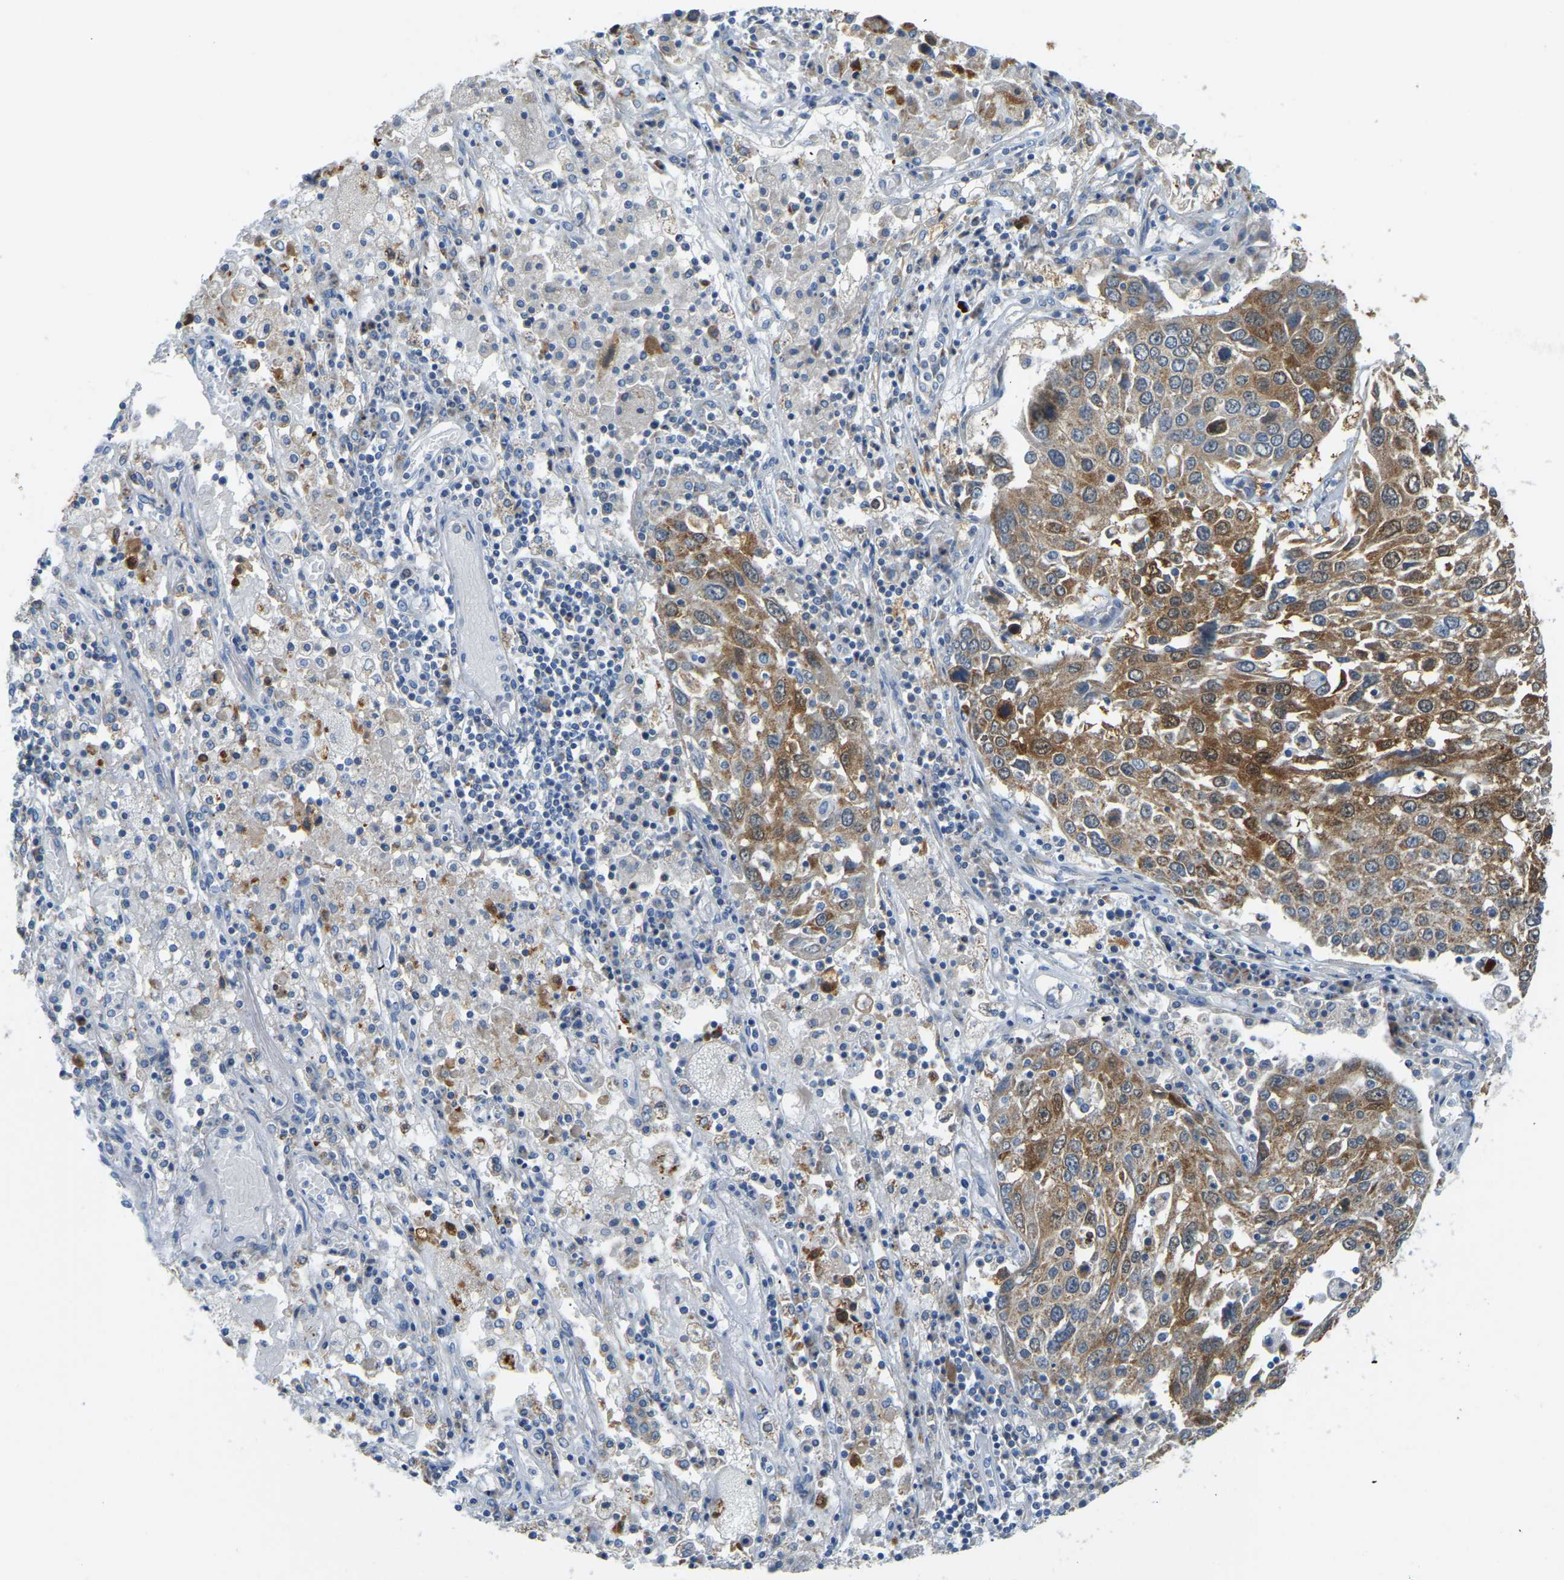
{"staining": {"intensity": "moderate", "quantity": ">75%", "location": "cytoplasmic/membranous"}, "tissue": "lung cancer", "cell_type": "Tumor cells", "image_type": "cancer", "snomed": [{"axis": "morphology", "description": "Squamous cell carcinoma, NOS"}, {"axis": "topography", "description": "Lung"}], "caption": "Immunohistochemistry (DAB) staining of lung cancer shows moderate cytoplasmic/membranous protein staining in approximately >75% of tumor cells.", "gene": "GDA", "patient": {"sex": "male", "age": 65}}